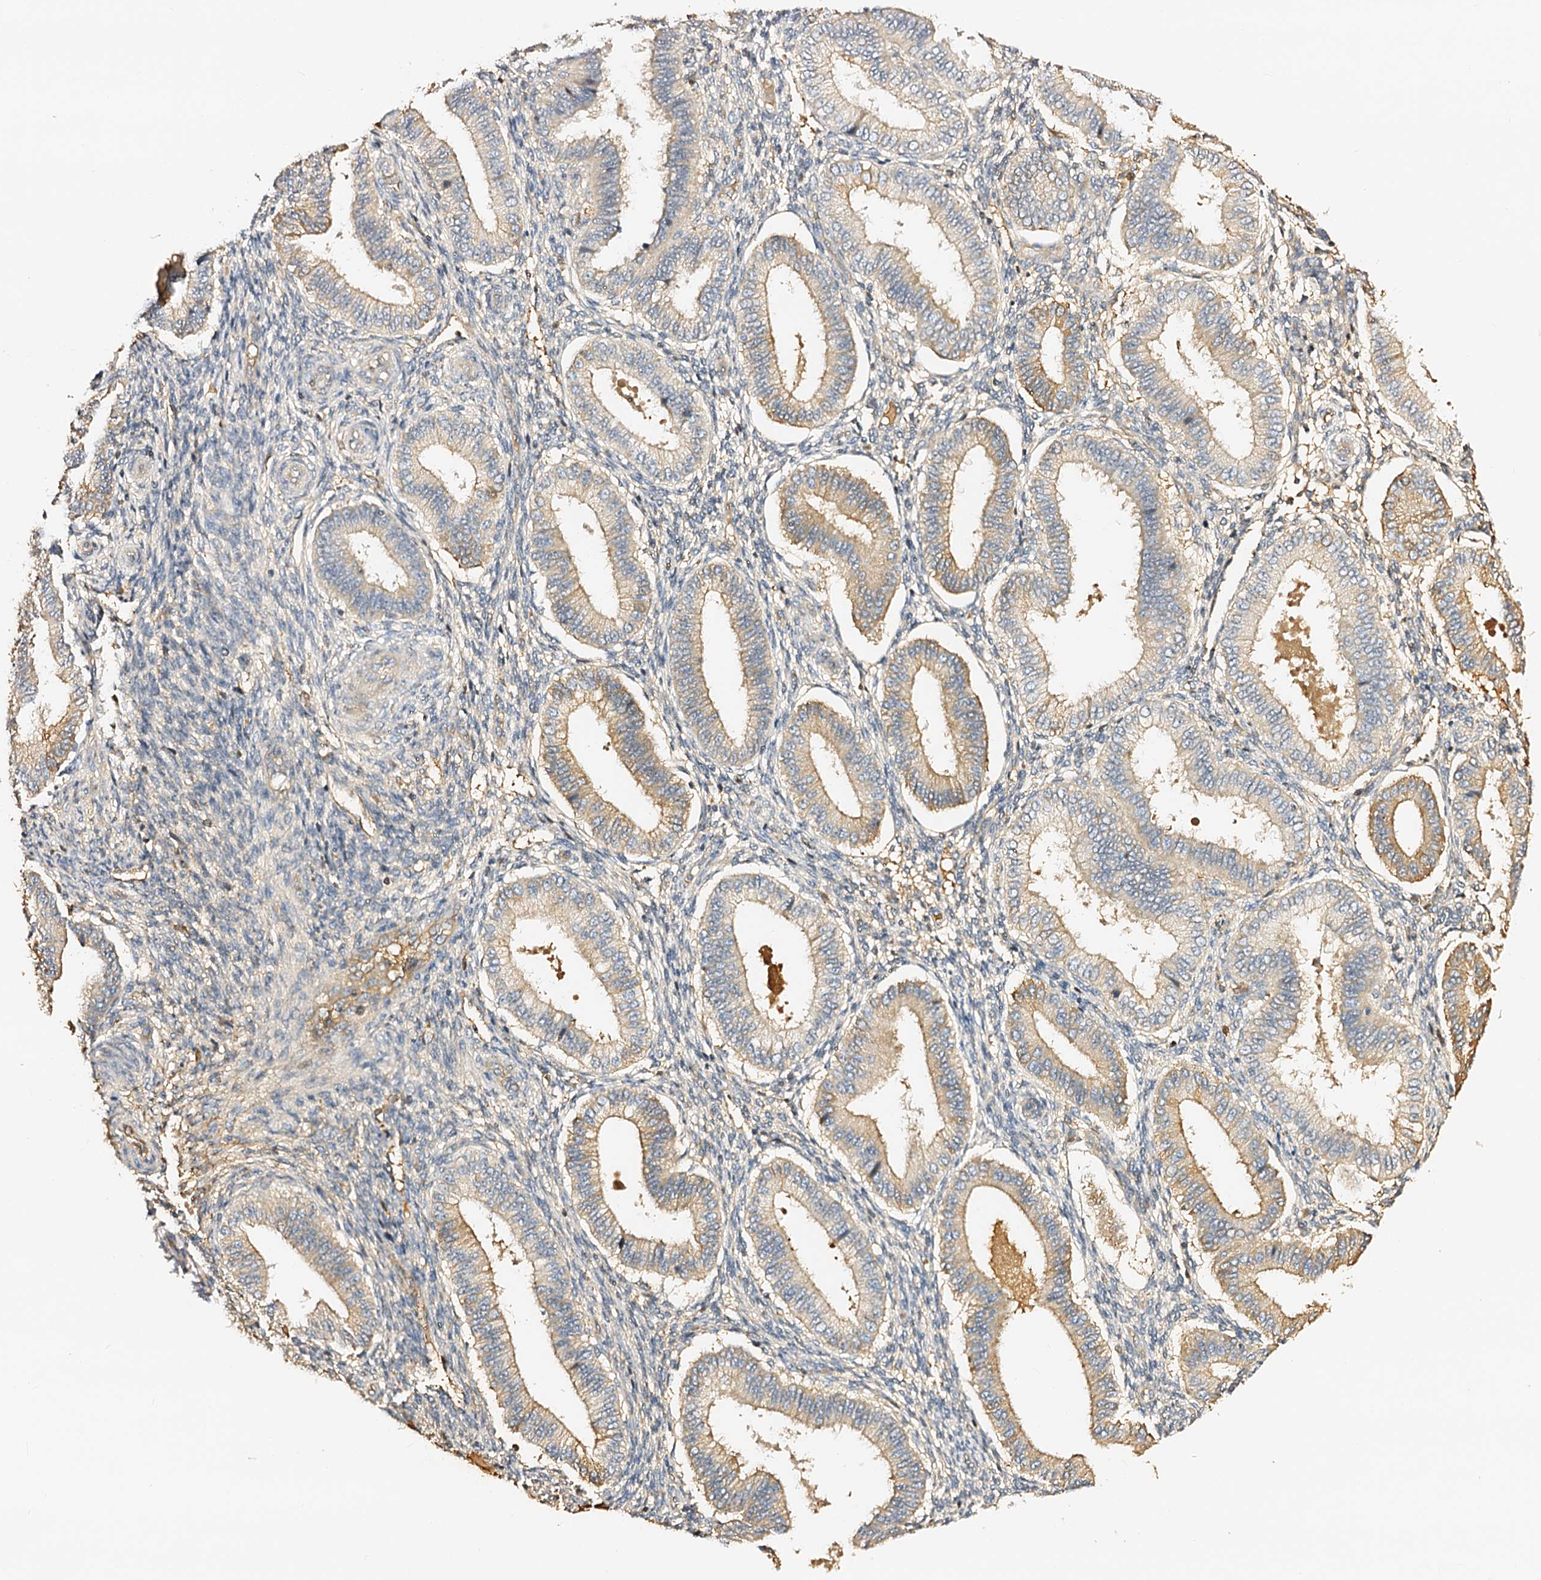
{"staining": {"intensity": "moderate", "quantity": "<25%", "location": "cytoplasmic/membranous"}, "tissue": "endometrium", "cell_type": "Cells in endometrial stroma", "image_type": "normal", "snomed": [{"axis": "morphology", "description": "Normal tissue, NOS"}, {"axis": "topography", "description": "Endometrium"}], "caption": "Immunohistochemical staining of benign human endometrium reveals <25% levels of moderate cytoplasmic/membranous protein staining in about <25% of cells in endometrial stroma. (DAB IHC, brown staining for protein, blue staining for nuclei).", "gene": "CSKMT", "patient": {"sex": "female", "age": 39}}